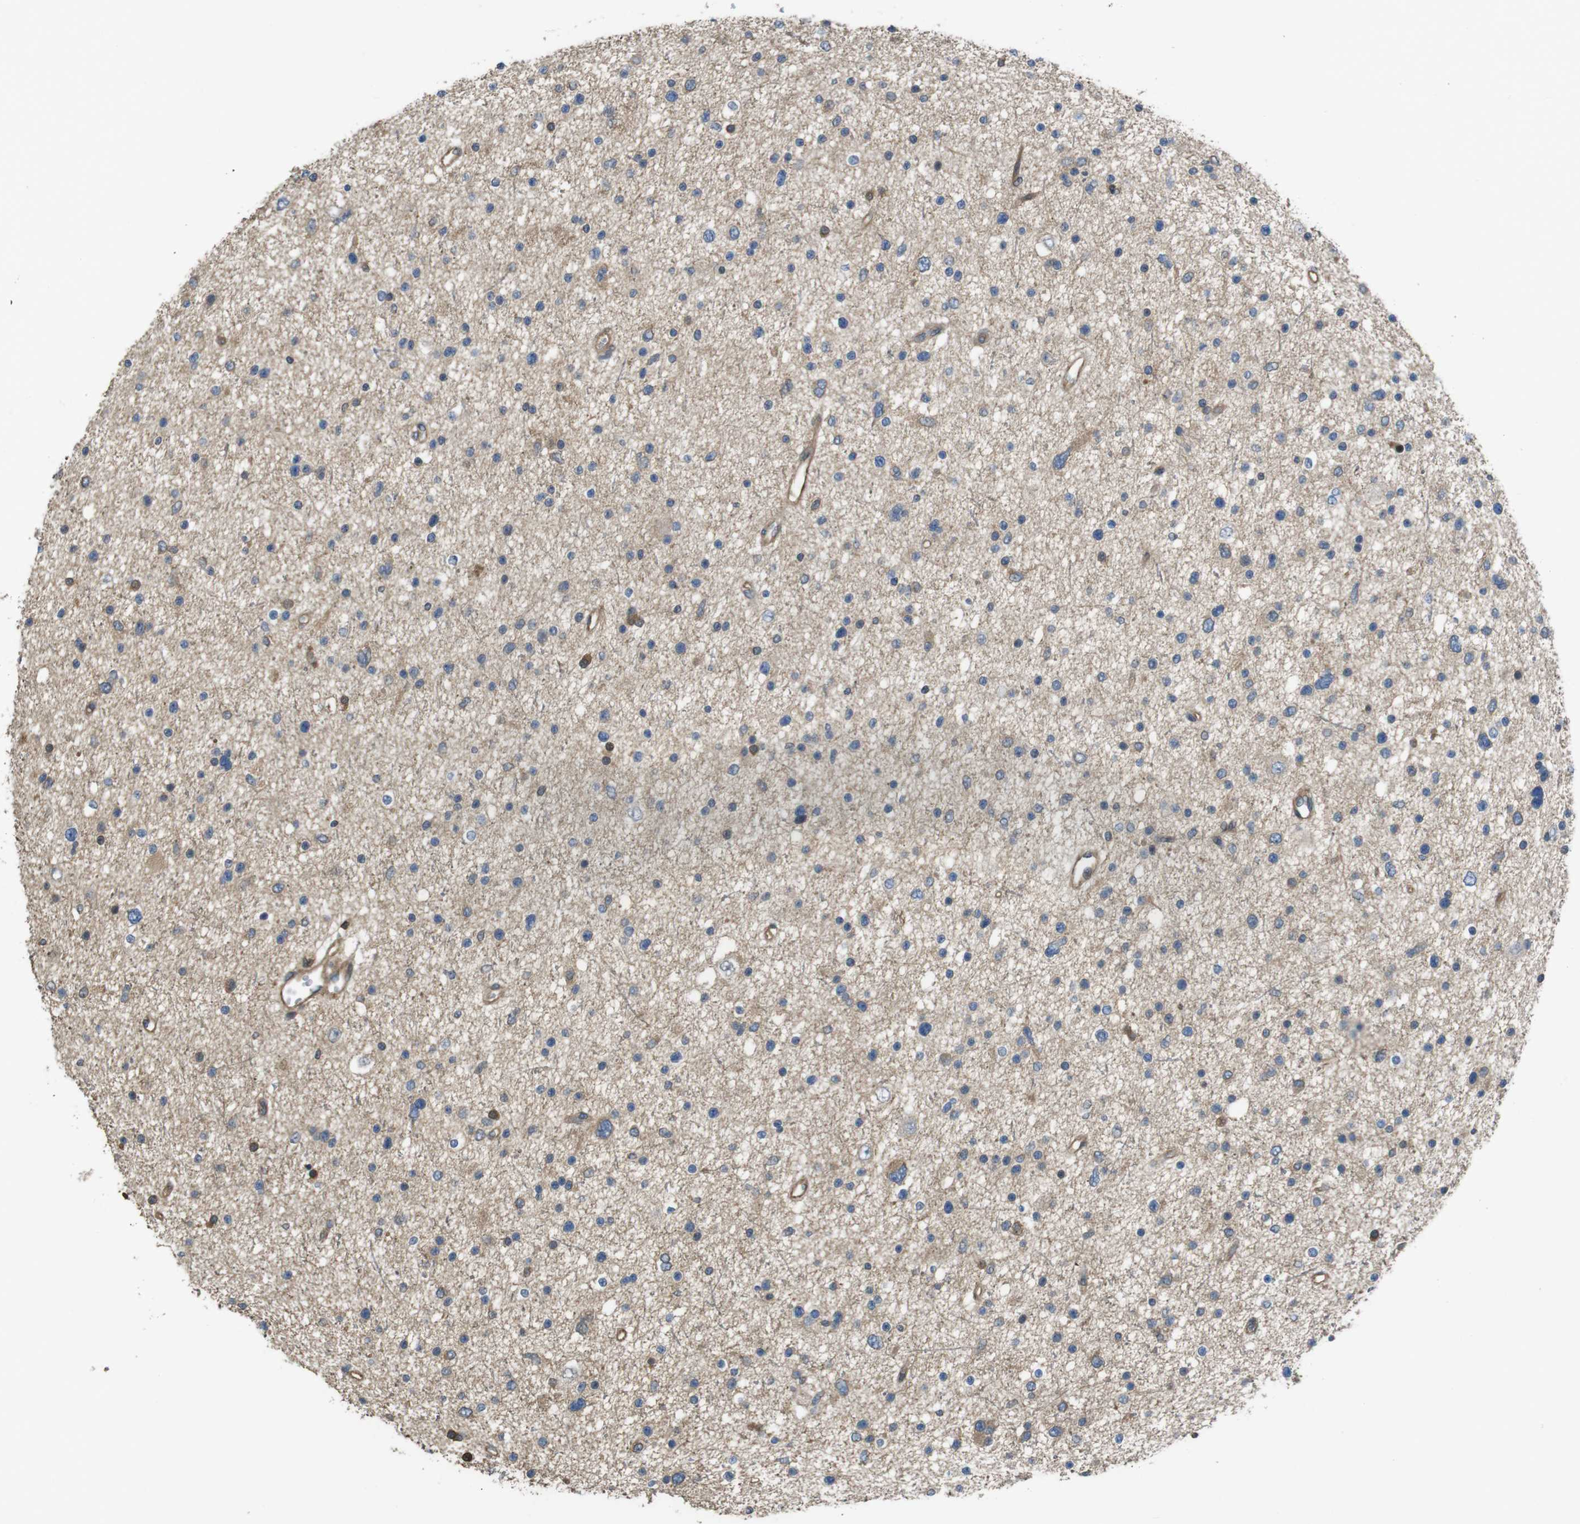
{"staining": {"intensity": "moderate", "quantity": "<25%", "location": "cytoplasmic/membranous"}, "tissue": "glioma", "cell_type": "Tumor cells", "image_type": "cancer", "snomed": [{"axis": "morphology", "description": "Glioma, malignant, Low grade"}, {"axis": "topography", "description": "Brain"}], "caption": "The image demonstrates a brown stain indicating the presence of a protein in the cytoplasmic/membranous of tumor cells in low-grade glioma (malignant).", "gene": "ARHGDIA", "patient": {"sex": "female", "age": 37}}